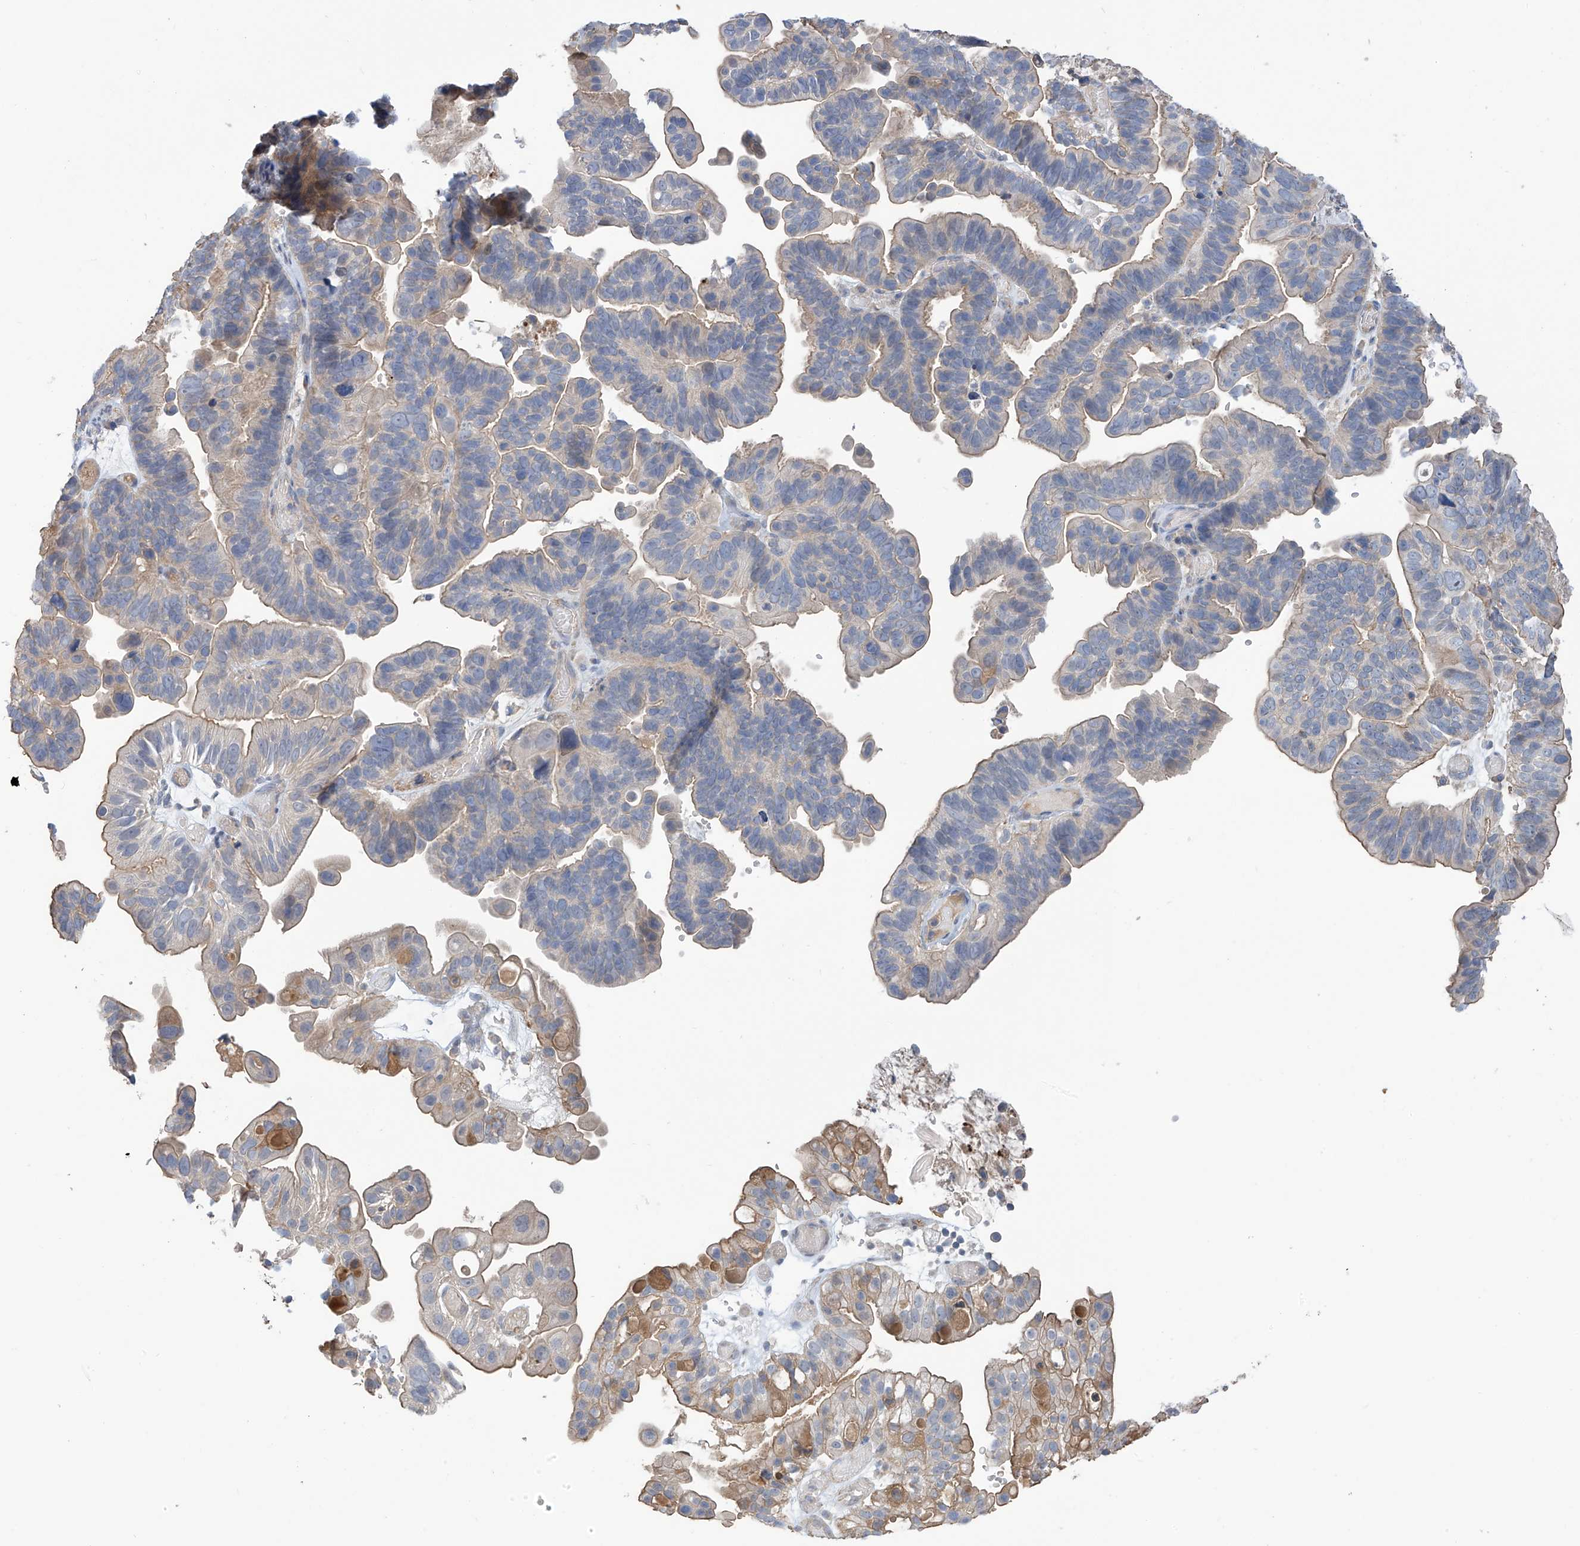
{"staining": {"intensity": "weak", "quantity": "<25%", "location": "cytoplasmic/membranous"}, "tissue": "ovarian cancer", "cell_type": "Tumor cells", "image_type": "cancer", "snomed": [{"axis": "morphology", "description": "Cystadenocarcinoma, serous, NOS"}, {"axis": "topography", "description": "Ovary"}], "caption": "DAB (3,3'-diaminobenzidine) immunohistochemical staining of ovarian cancer (serous cystadenocarcinoma) exhibits no significant positivity in tumor cells.", "gene": "SLFN14", "patient": {"sex": "female", "age": 56}}